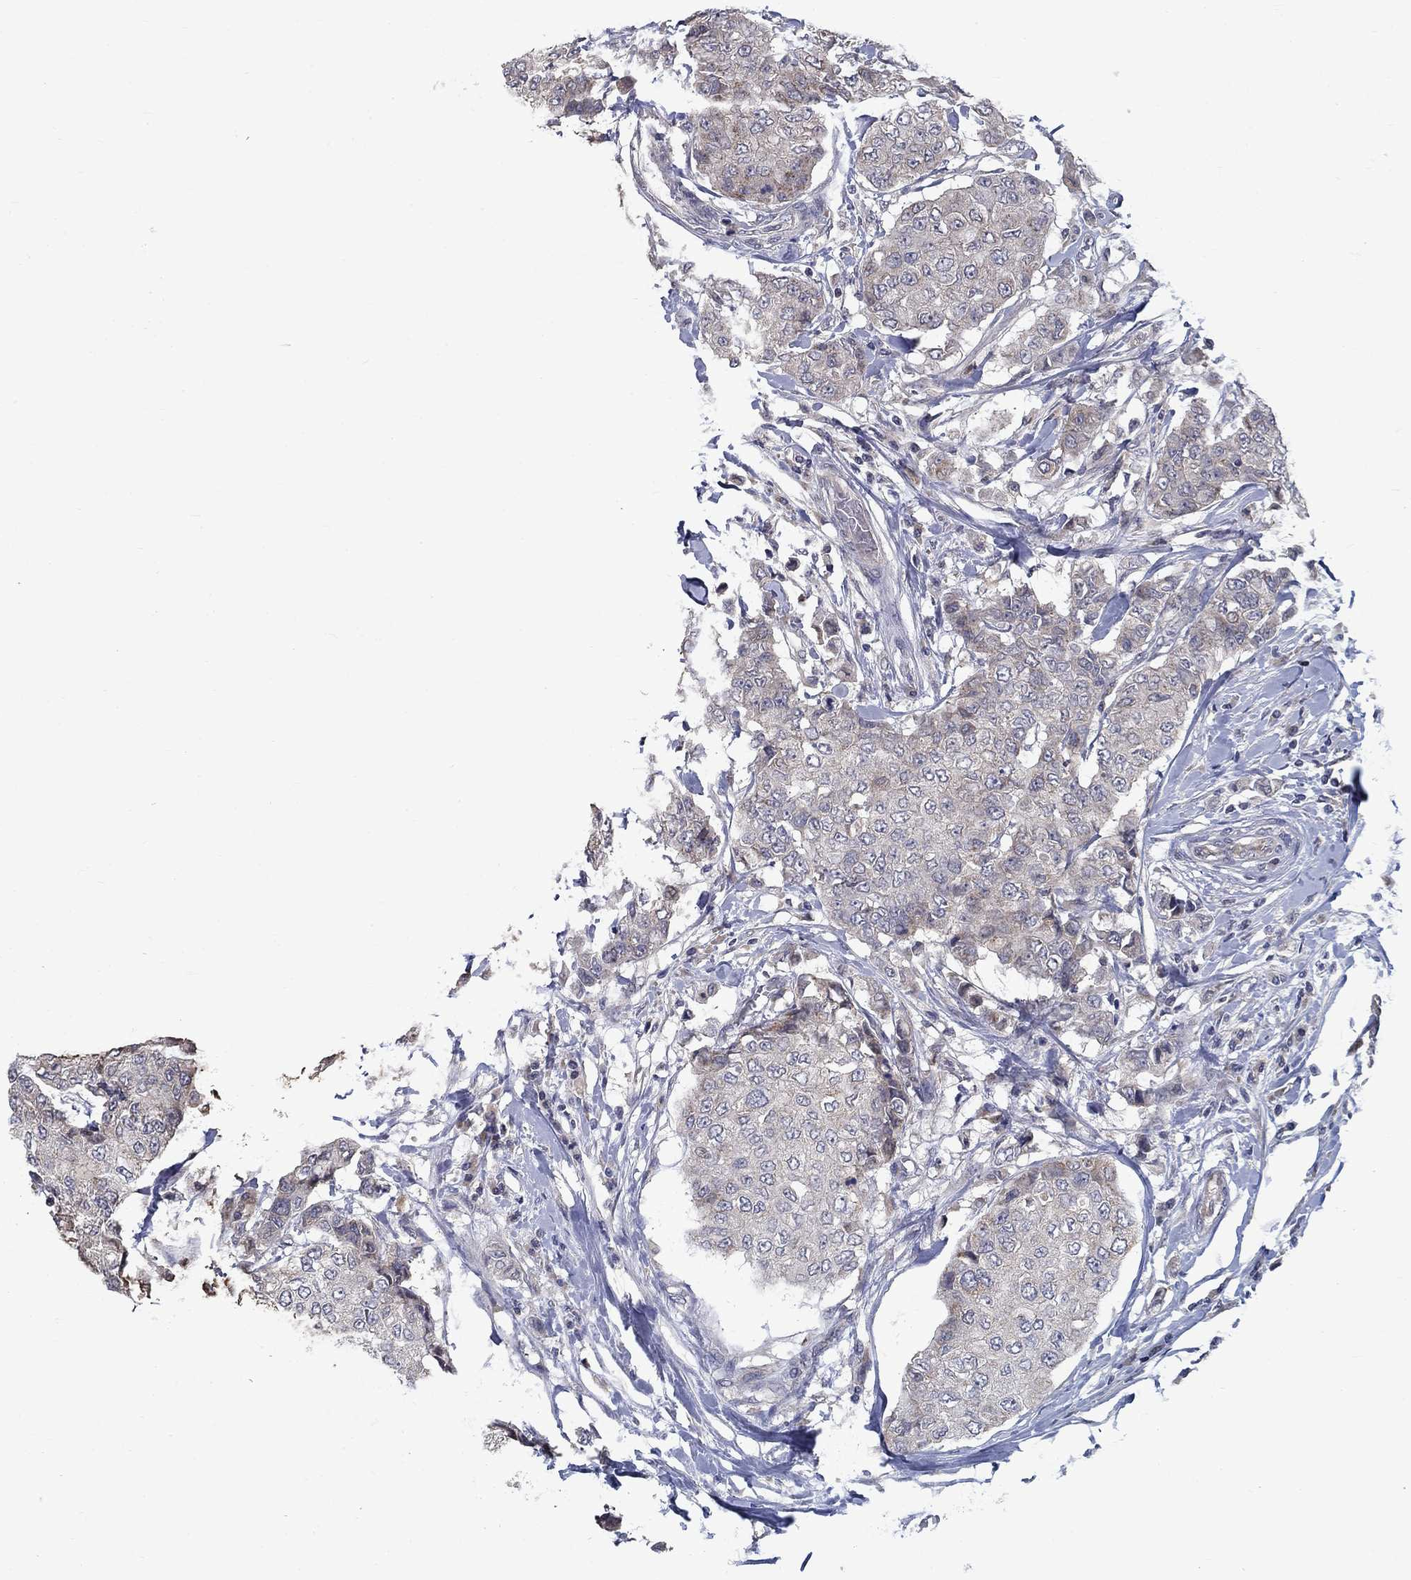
{"staining": {"intensity": "negative", "quantity": "none", "location": "none"}, "tissue": "breast cancer", "cell_type": "Tumor cells", "image_type": "cancer", "snomed": [{"axis": "morphology", "description": "Duct carcinoma"}, {"axis": "topography", "description": "Breast"}], "caption": "High power microscopy micrograph of an immunohistochemistry (IHC) micrograph of infiltrating ductal carcinoma (breast), revealing no significant positivity in tumor cells.", "gene": "FAM3B", "patient": {"sex": "female", "age": 27}}